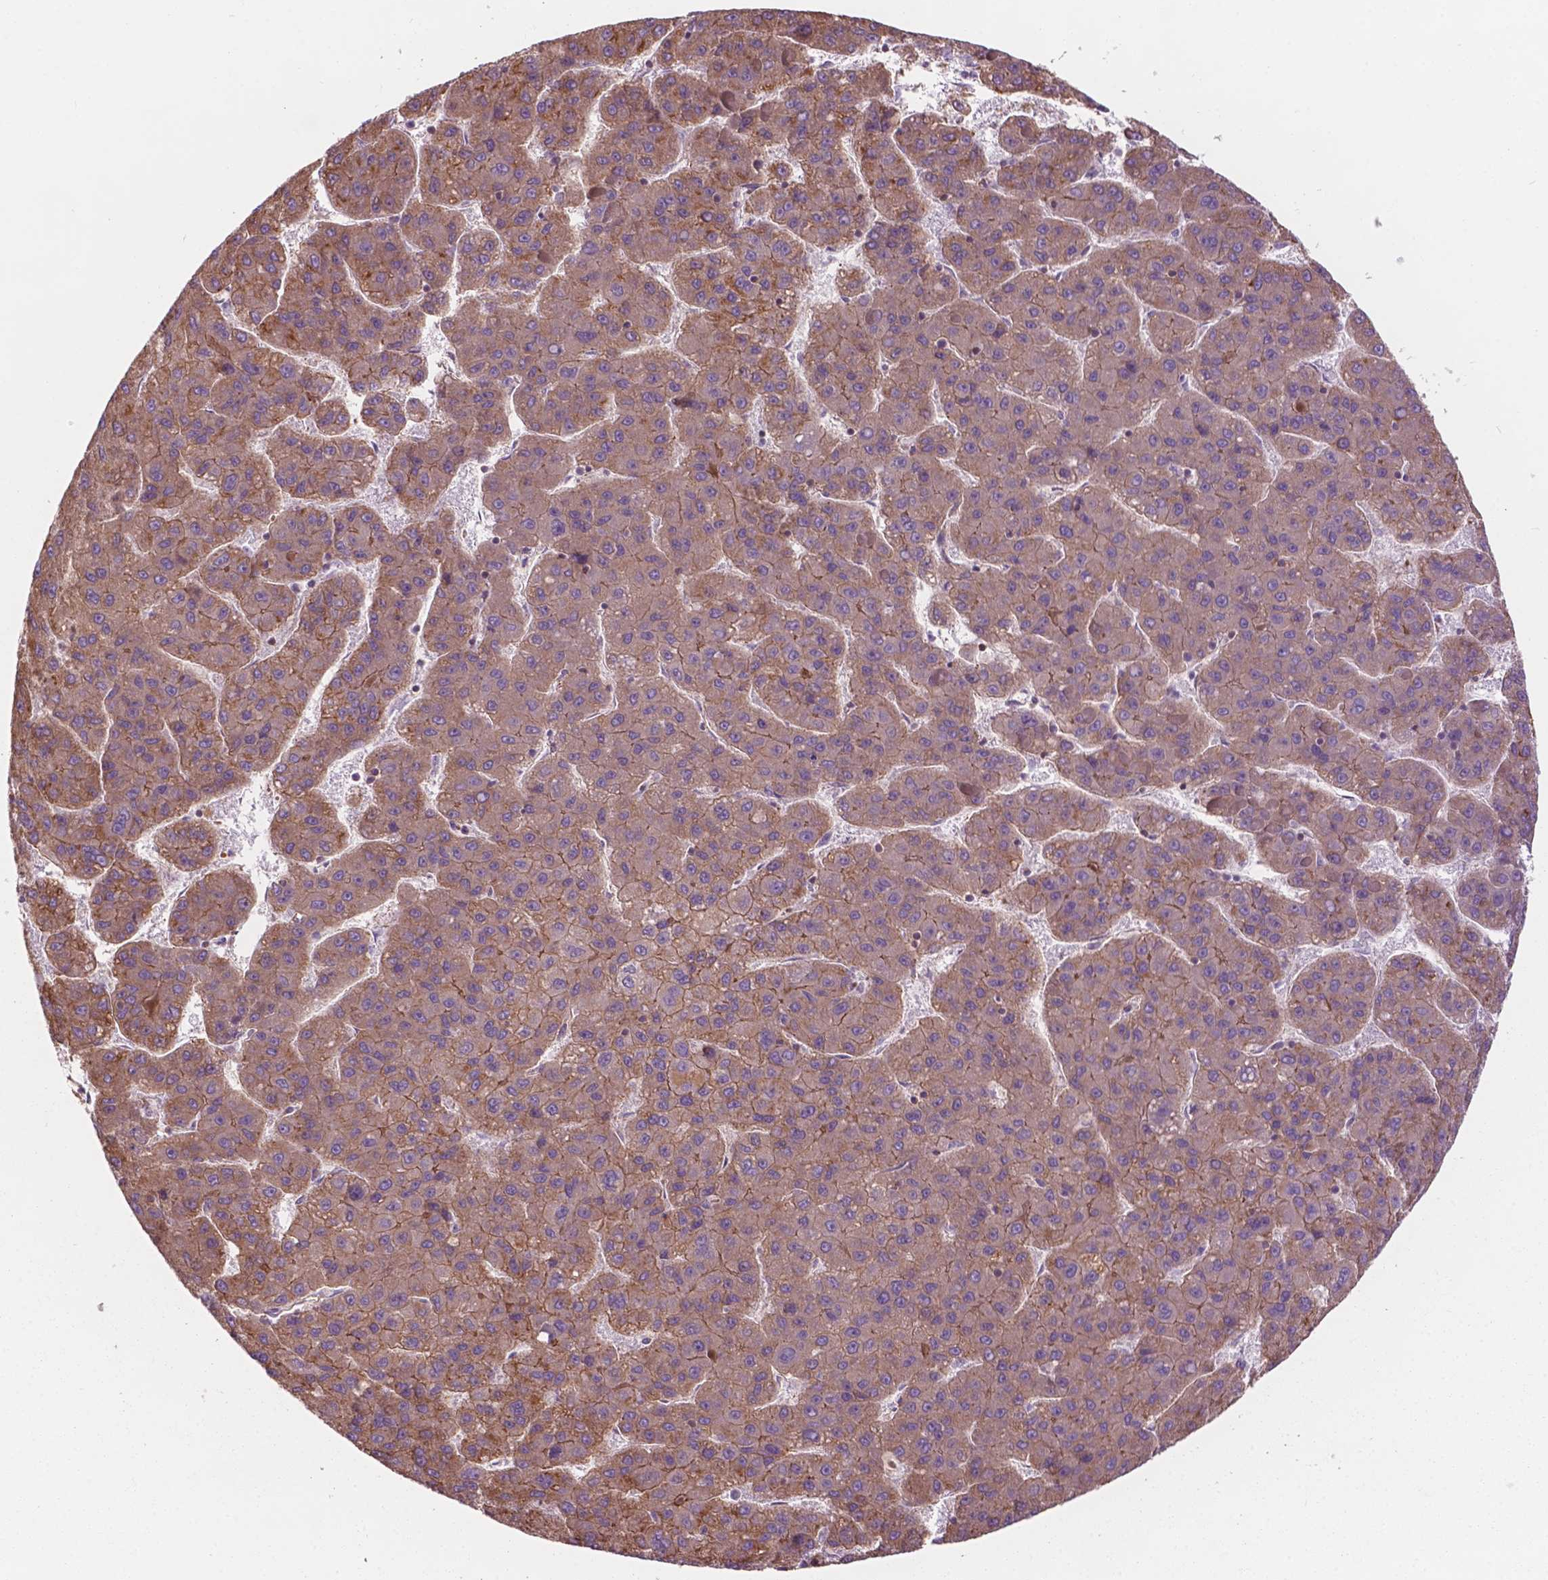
{"staining": {"intensity": "moderate", "quantity": "<25%", "location": "cytoplasmic/membranous"}, "tissue": "liver cancer", "cell_type": "Tumor cells", "image_type": "cancer", "snomed": [{"axis": "morphology", "description": "Carcinoma, Hepatocellular, NOS"}, {"axis": "topography", "description": "Liver"}], "caption": "Hepatocellular carcinoma (liver) stained with a protein marker shows moderate staining in tumor cells.", "gene": "SURF4", "patient": {"sex": "female", "age": 82}}